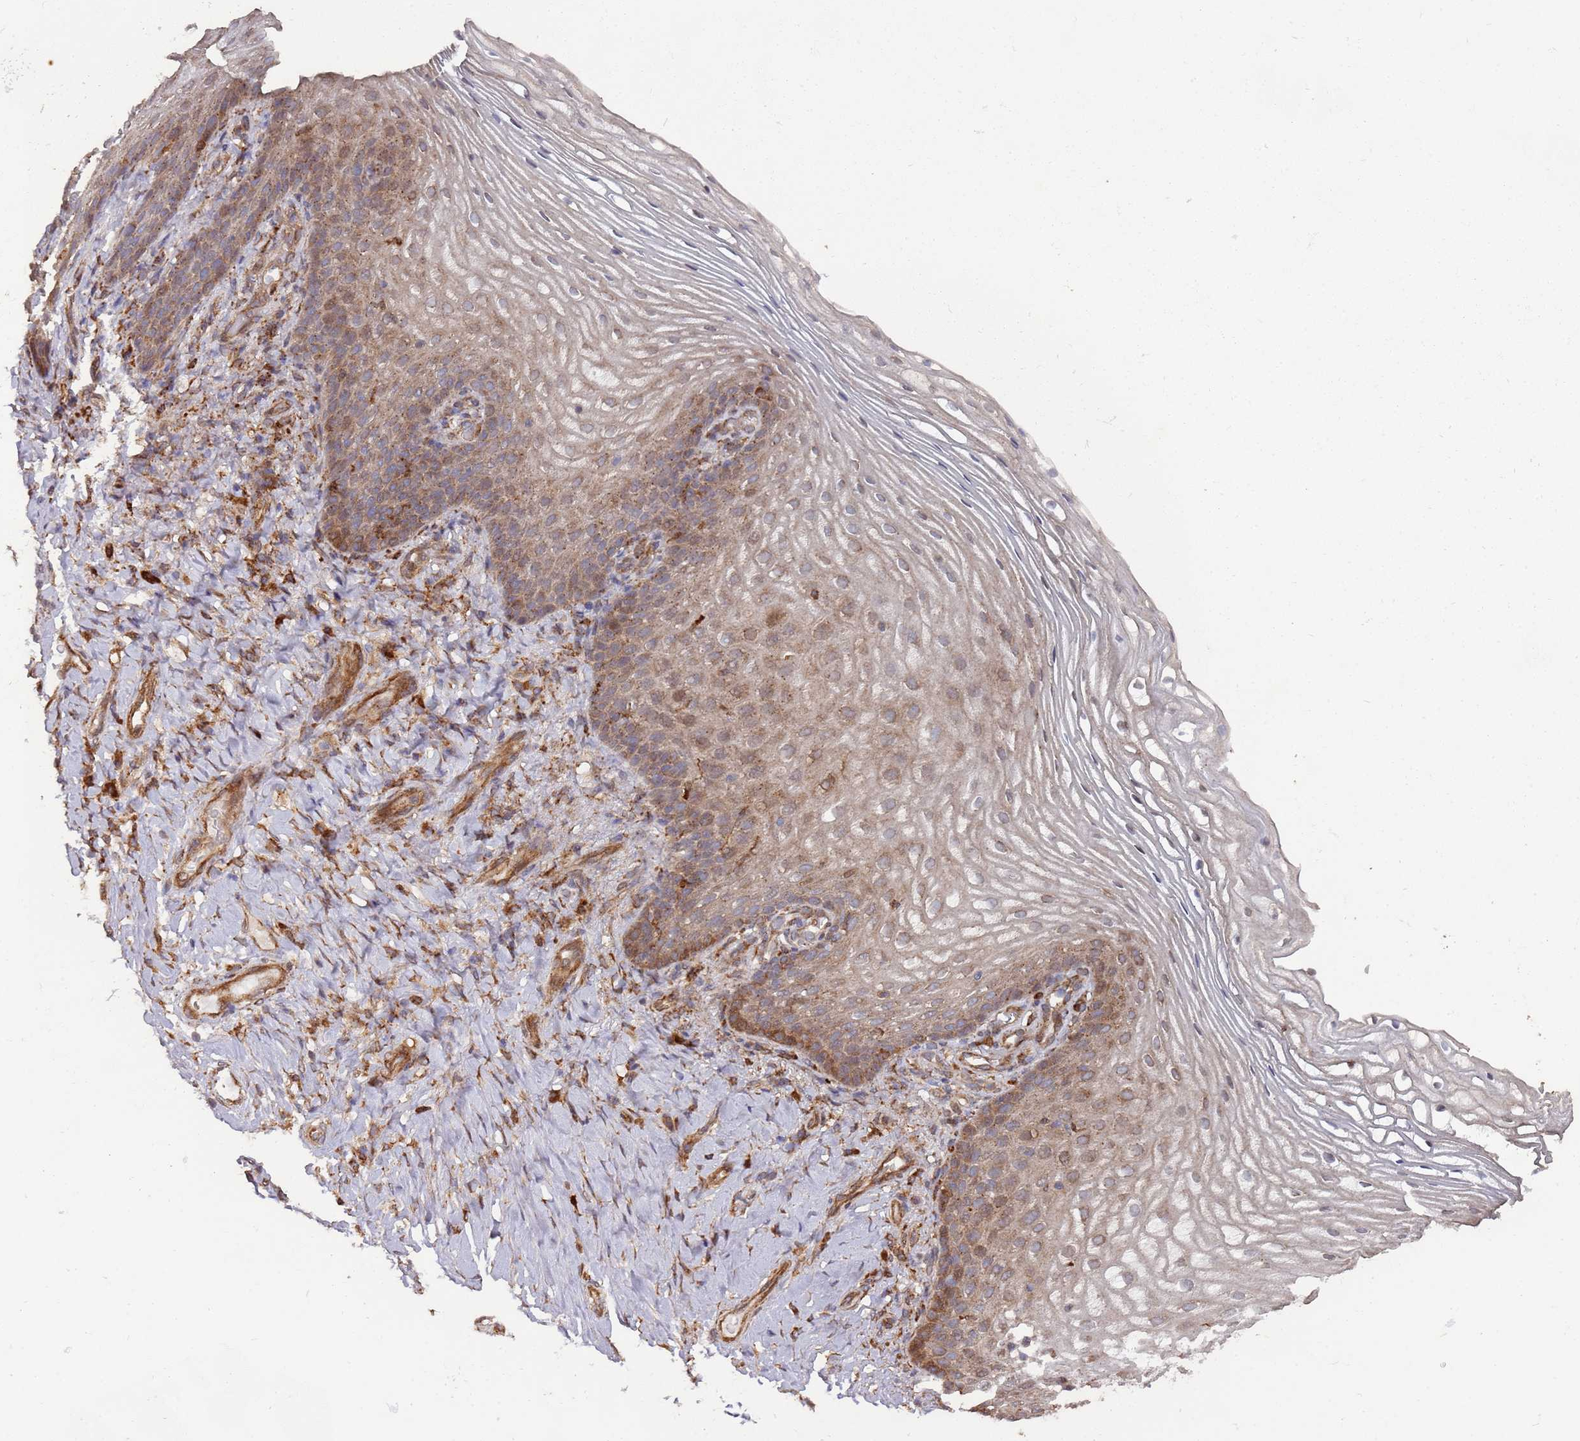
{"staining": {"intensity": "moderate", "quantity": ">75%", "location": "cytoplasmic/membranous,nuclear"}, "tissue": "vagina", "cell_type": "Squamous epithelial cells", "image_type": "normal", "snomed": [{"axis": "morphology", "description": "Normal tissue, NOS"}, {"axis": "topography", "description": "Vagina"}], "caption": "Human vagina stained with a brown dye demonstrates moderate cytoplasmic/membranous,nuclear positive expression in approximately >75% of squamous epithelial cells.", "gene": "LACC1", "patient": {"sex": "female", "age": 60}}